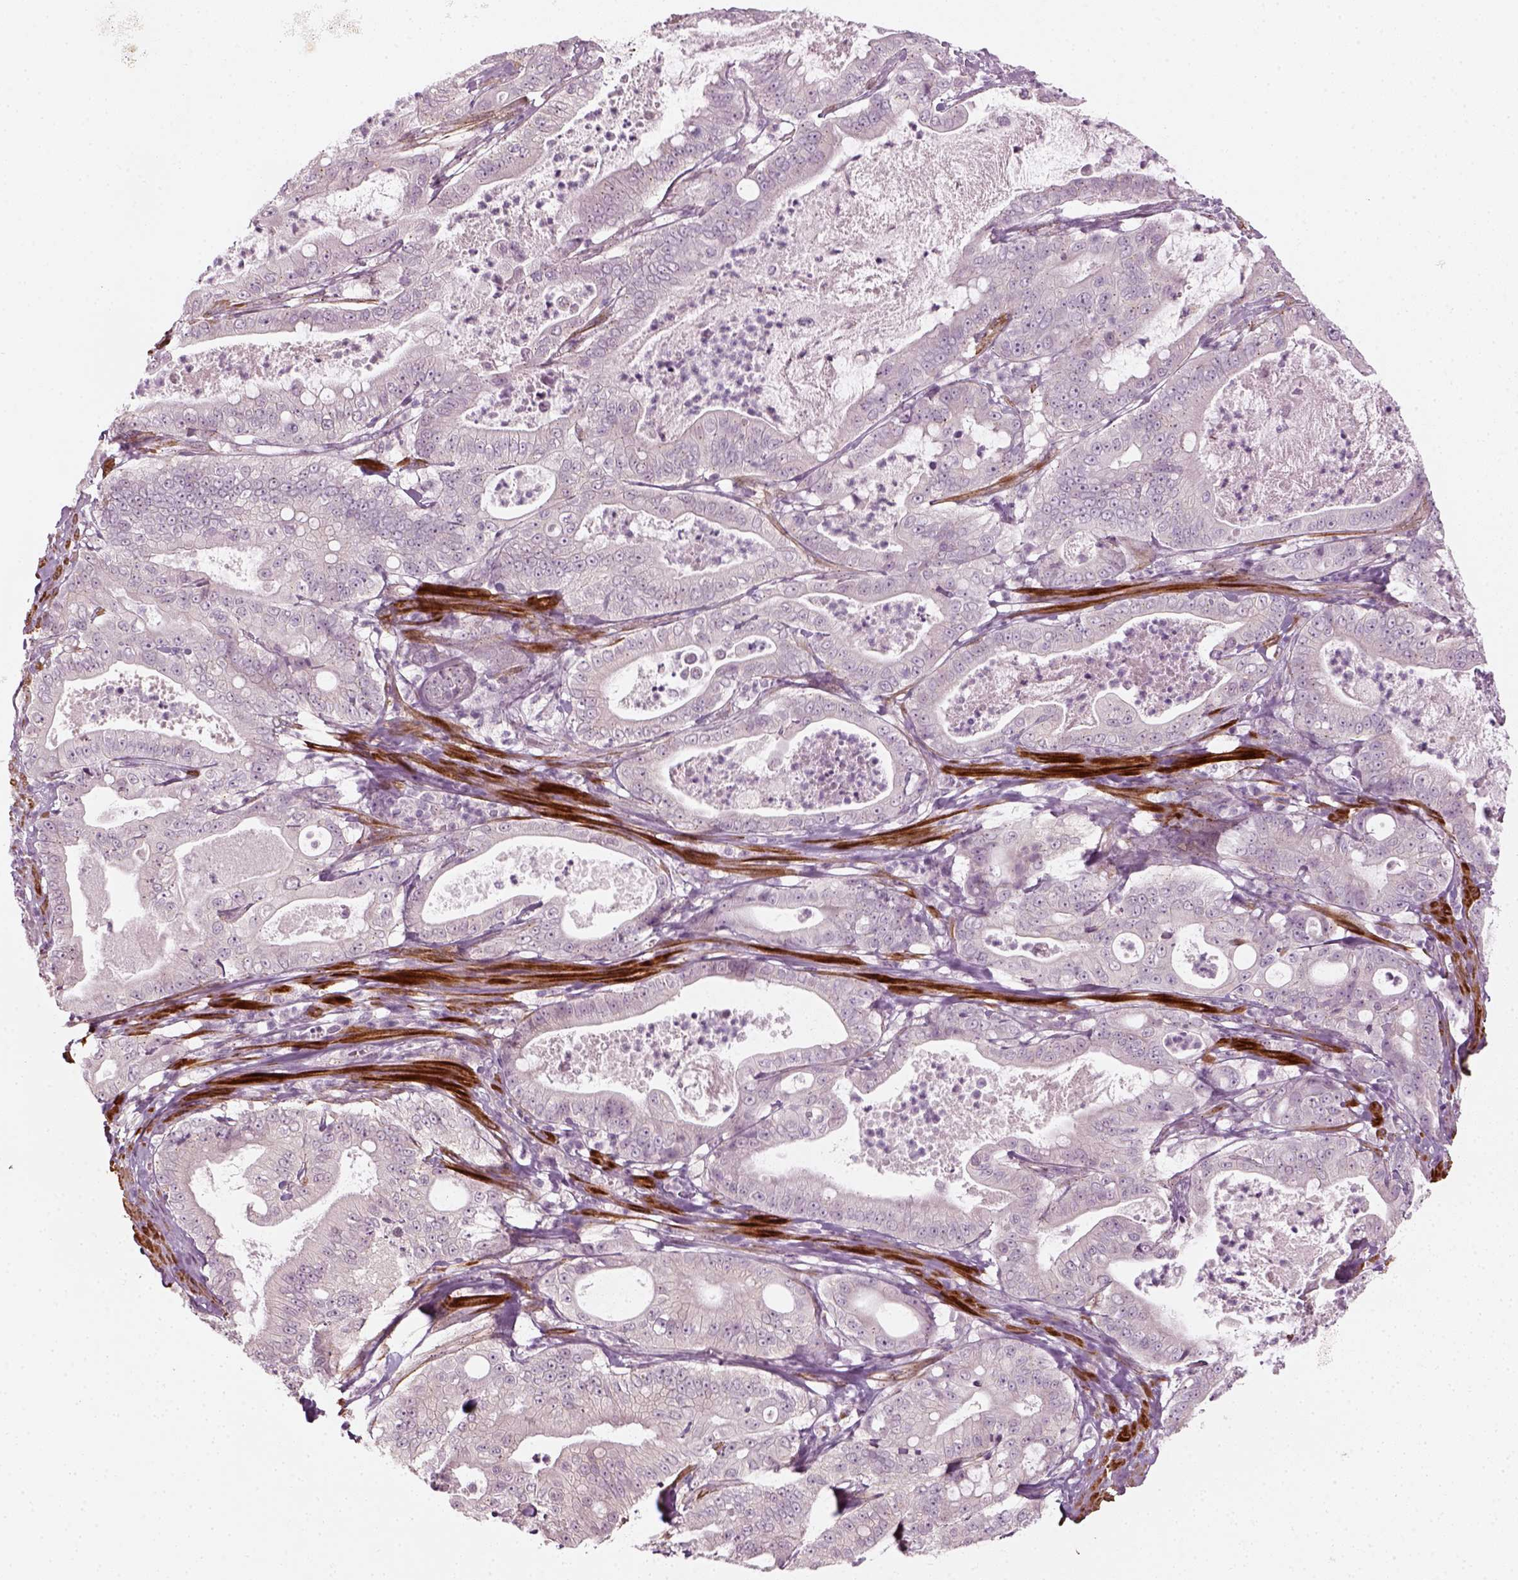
{"staining": {"intensity": "negative", "quantity": "none", "location": "none"}, "tissue": "pancreatic cancer", "cell_type": "Tumor cells", "image_type": "cancer", "snomed": [{"axis": "morphology", "description": "Adenocarcinoma, NOS"}, {"axis": "topography", "description": "Pancreas"}], "caption": "This is a histopathology image of immunohistochemistry staining of adenocarcinoma (pancreatic), which shows no expression in tumor cells.", "gene": "MLIP", "patient": {"sex": "male", "age": 71}}